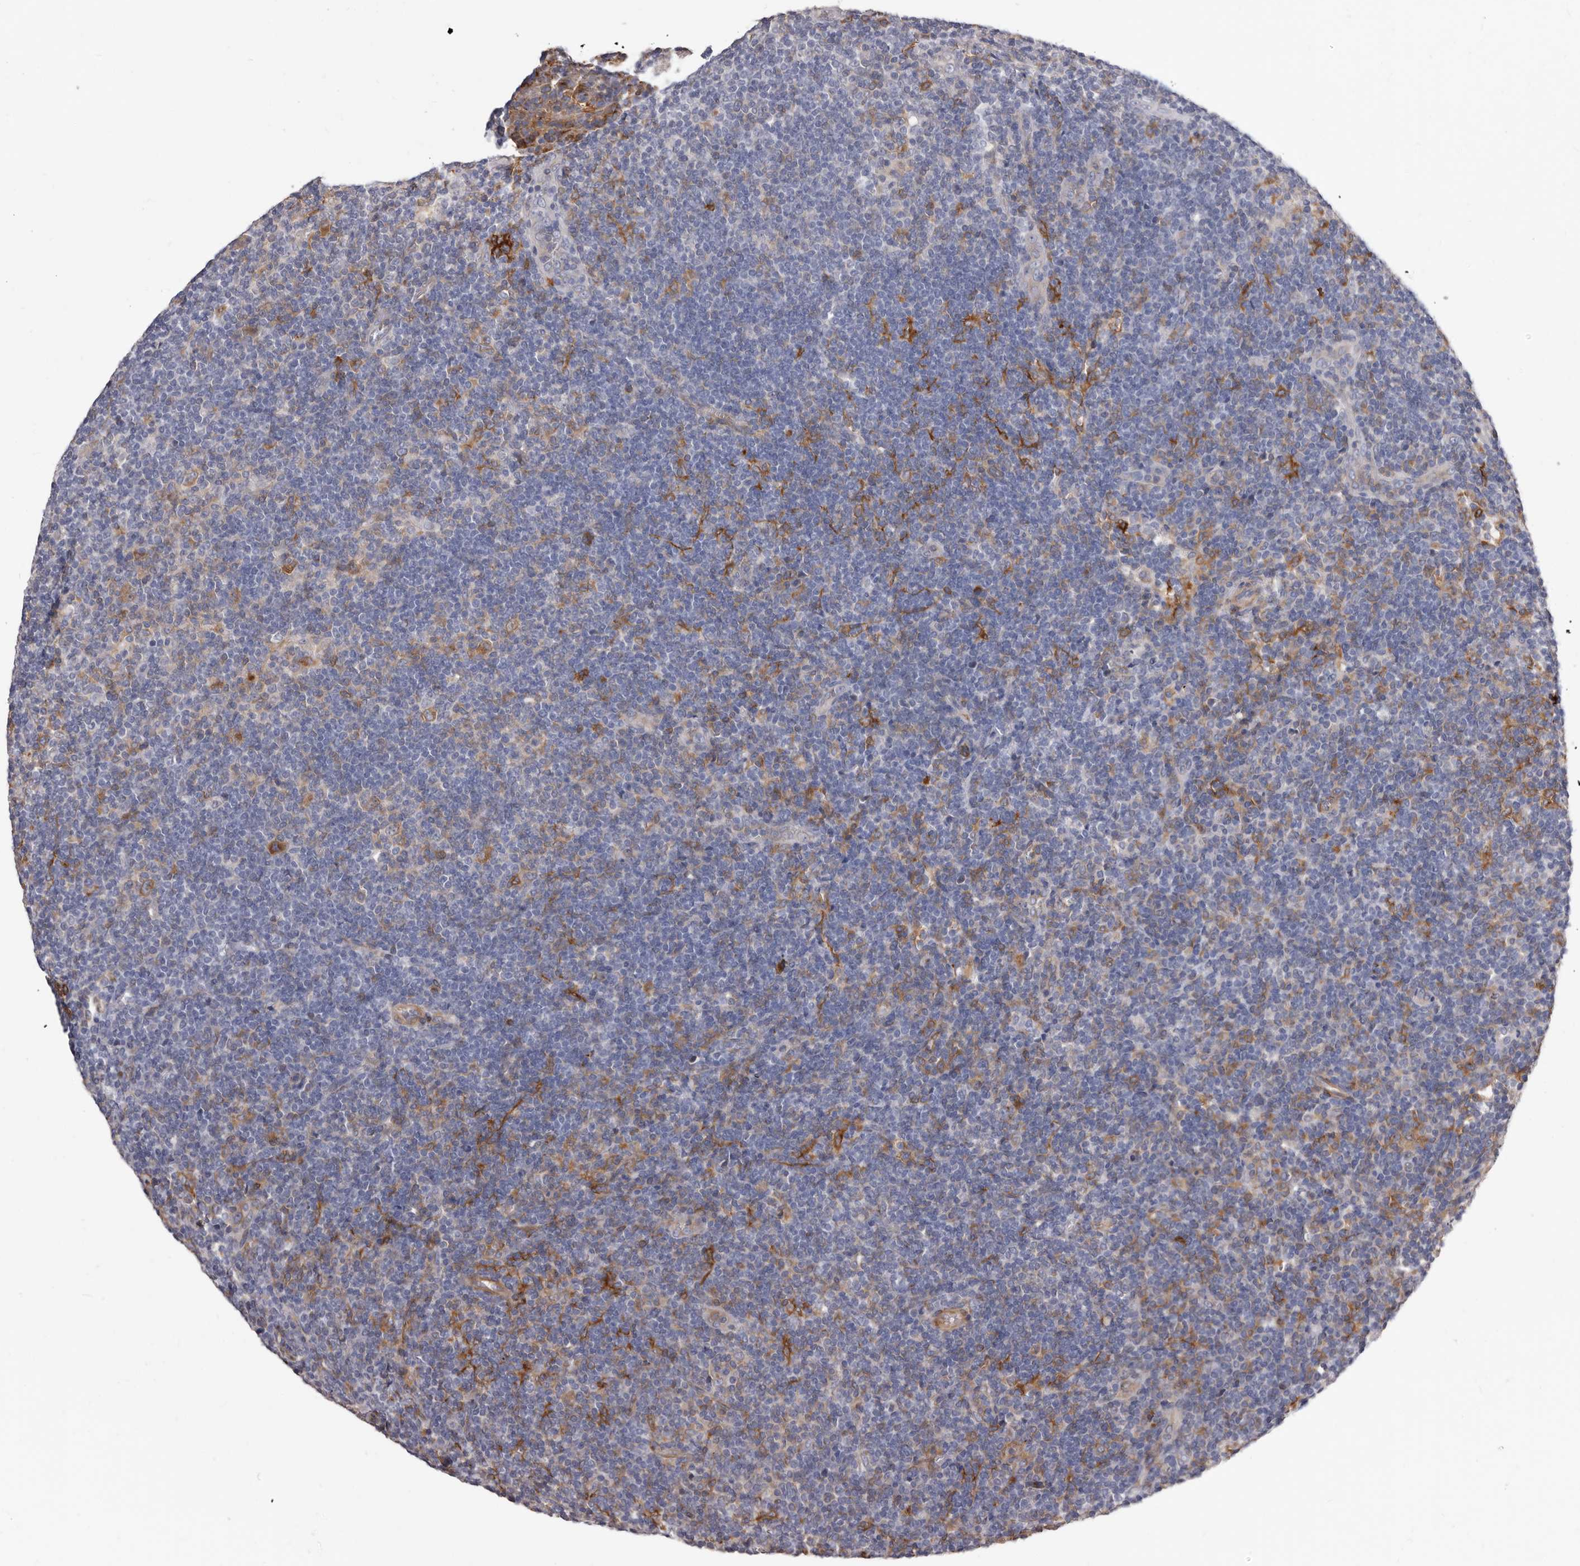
{"staining": {"intensity": "moderate", "quantity": ">75%", "location": "cytoplasmic/membranous"}, "tissue": "lymphoma", "cell_type": "Tumor cells", "image_type": "cancer", "snomed": [{"axis": "morphology", "description": "Hodgkin's disease, NOS"}, {"axis": "topography", "description": "Lymph node"}], "caption": "Immunohistochemical staining of lymphoma exhibits medium levels of moderate cytoplasmic/membranous protein staining in about >75% of tumor cells.", "gene": "NIBAN1", "patient": {"sex": "female", "age": 57}}